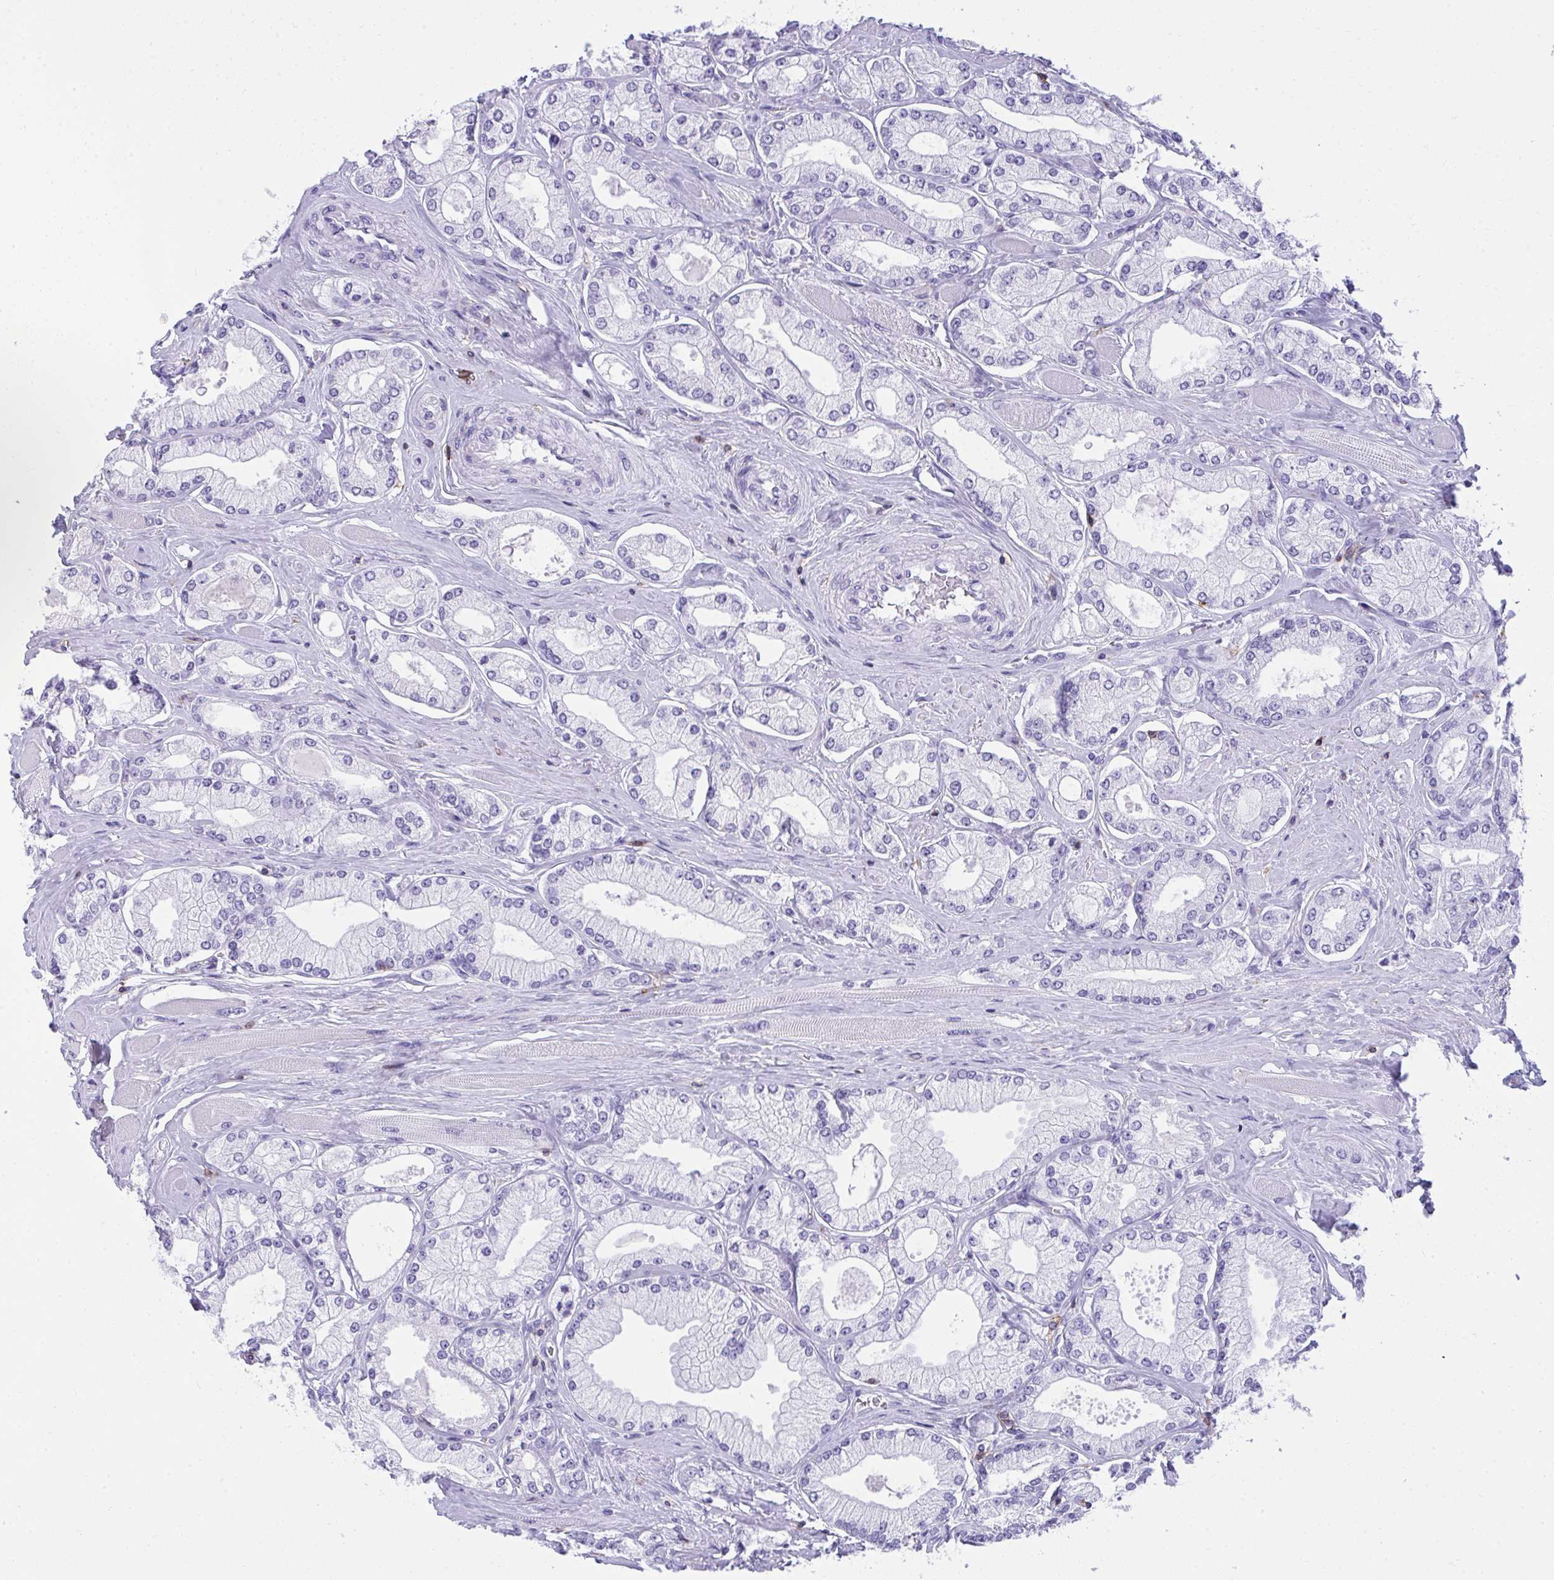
{"staining": {"intensity": "negative", "quantity": "none", "location": "none"}, "tissue": "prostate cancer", "cell_type": "Tumor cells", "image_type": "cancer", "snomed": [{"axis": "morphology", "description": "Adenocarcinoma, High grade"}, {"axis": "topography", "description": "Prostate"}], "caption": "DAB immunohistochemical staining of human prostate cancer (adenocarcinoma (high-grade)) displays no significant expression in tumor cells.", "gene": "SPN", "patient": {"sex": "male", "age": 68}}